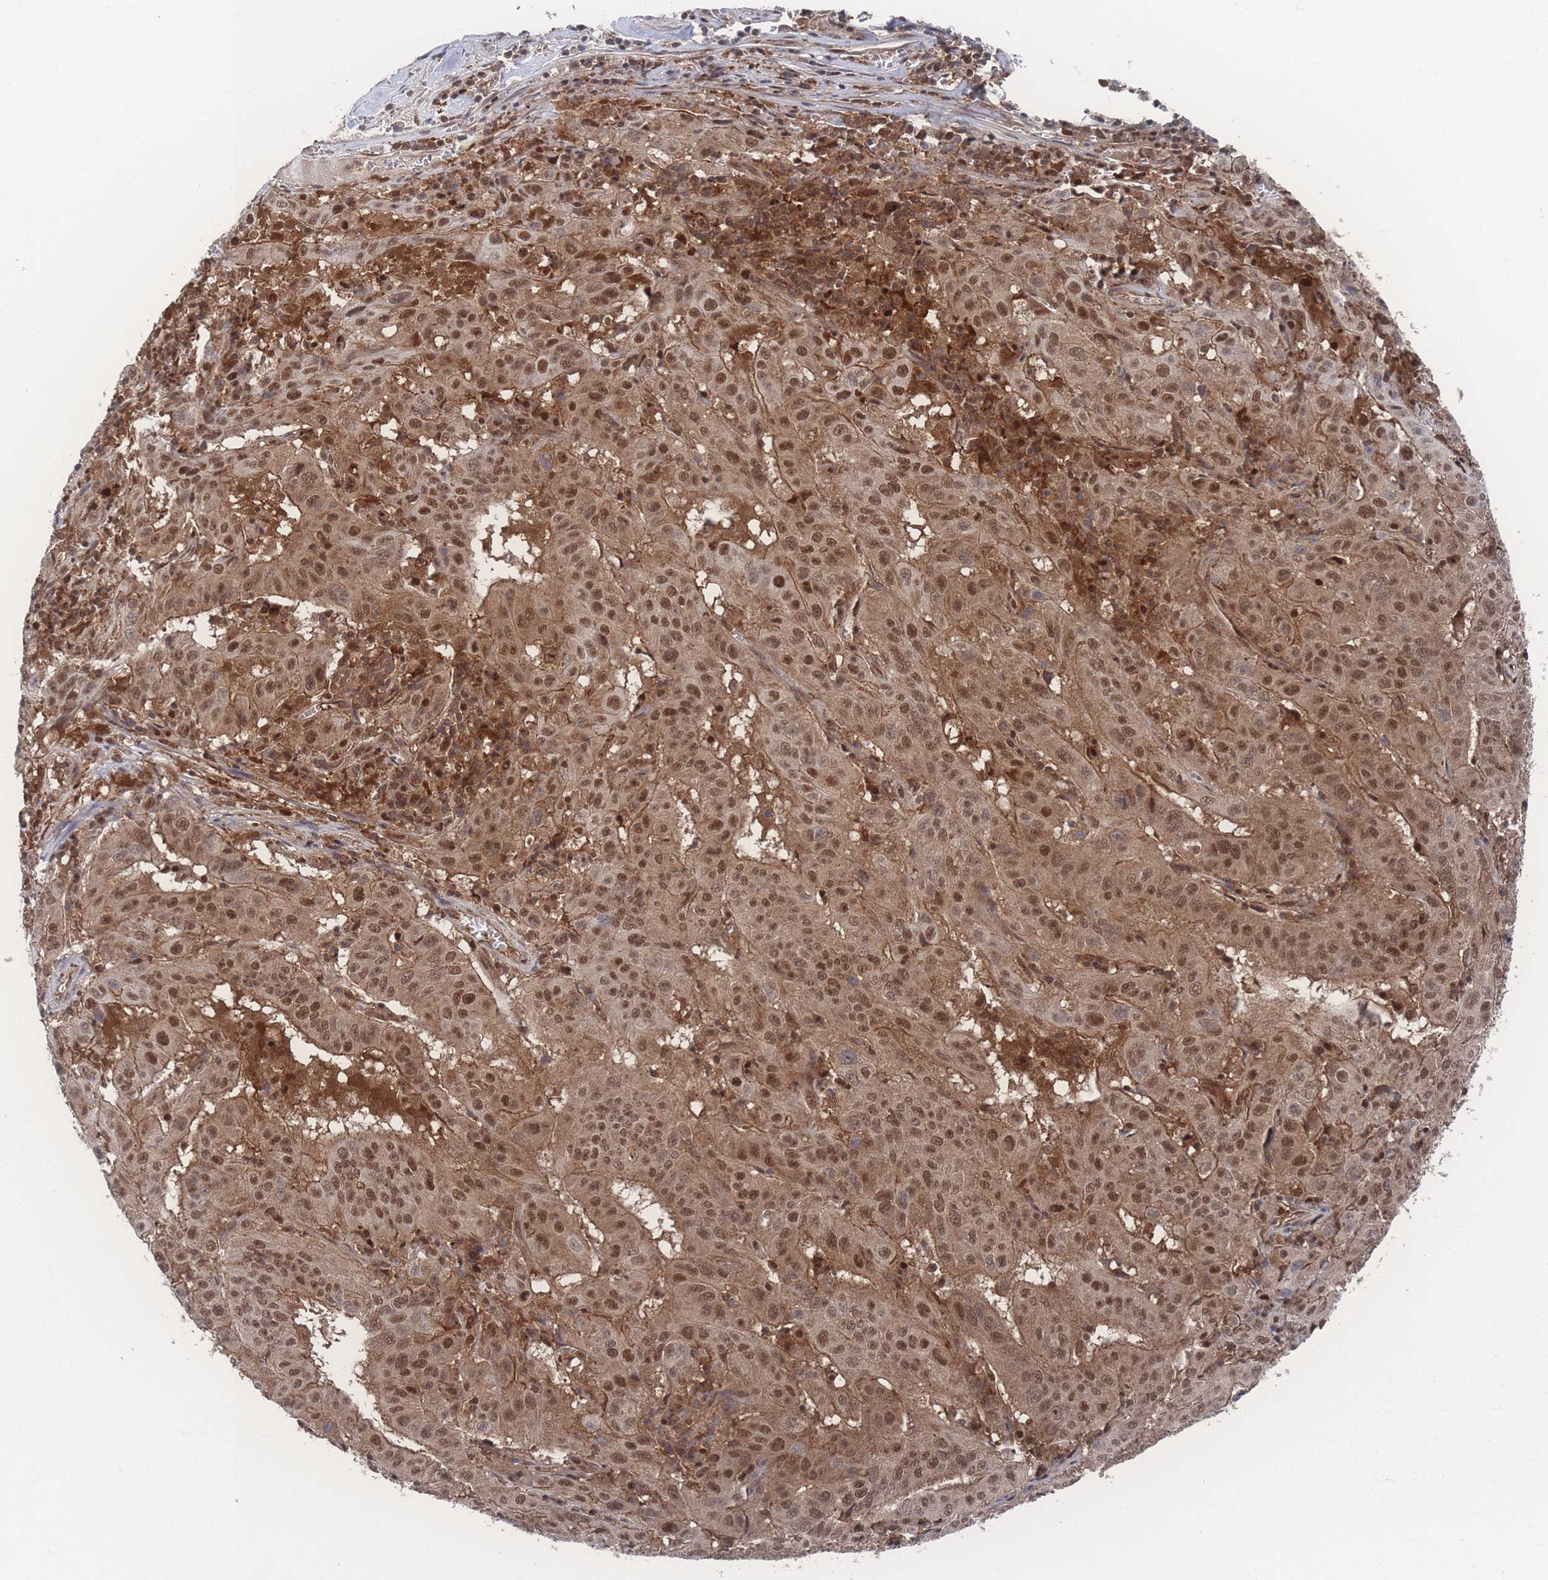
{"staining": {"intensity": "moderate", "quantity": ">75%", "location": "nuclear"}, "tissue": "pancreatic cancer", "cell_type": "Tumor cells", "image_type": "cancer", "snomed": [{"axis": "morphology", "description": "Adenocarcinoma, NOS"}, {"axis": "topography", "description": "Pancreas"}], "caption": "Protein expression analysis of human pancreatic adenocarcinoma reveals moderate nuclear staining in approximately >75% of tumor cells.", "gene": "PSMA1", "patient": {"sex": "male", "age": 63}}